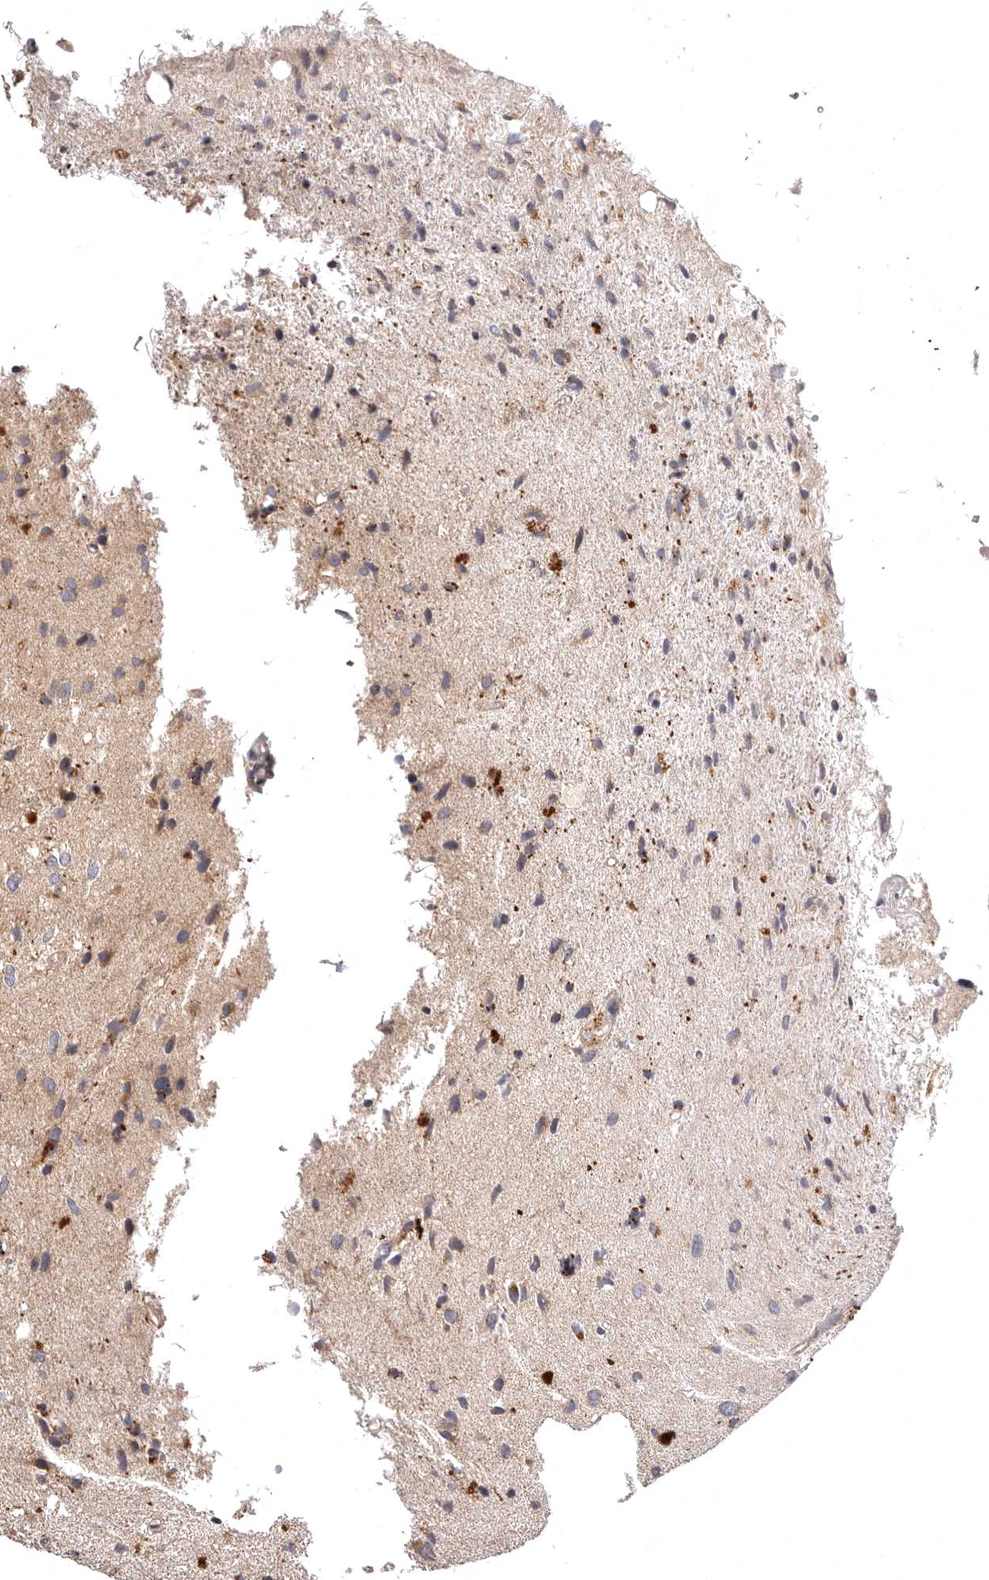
{"staining": {"intensity": "weak", "quantity": "25%-75%", "location": "cytoplasmic/membranous"}, "tissue": "glioma", "cell_type": "Tumor cells", "image_type": "cancer", "snomed": [{"axis": "morphology", "description": "Glioma, malignant, Low grade"}, {"axis": "topography", "description": "Brain"}], "caption": "Glioma stained for a protein (brown) demonstrates weak cytoplasmic/membranous positive staining in approximately 25%-75% of tumor cells.", "gene": "ADCY2", "patient": {"sex": "male", "age": 77}}